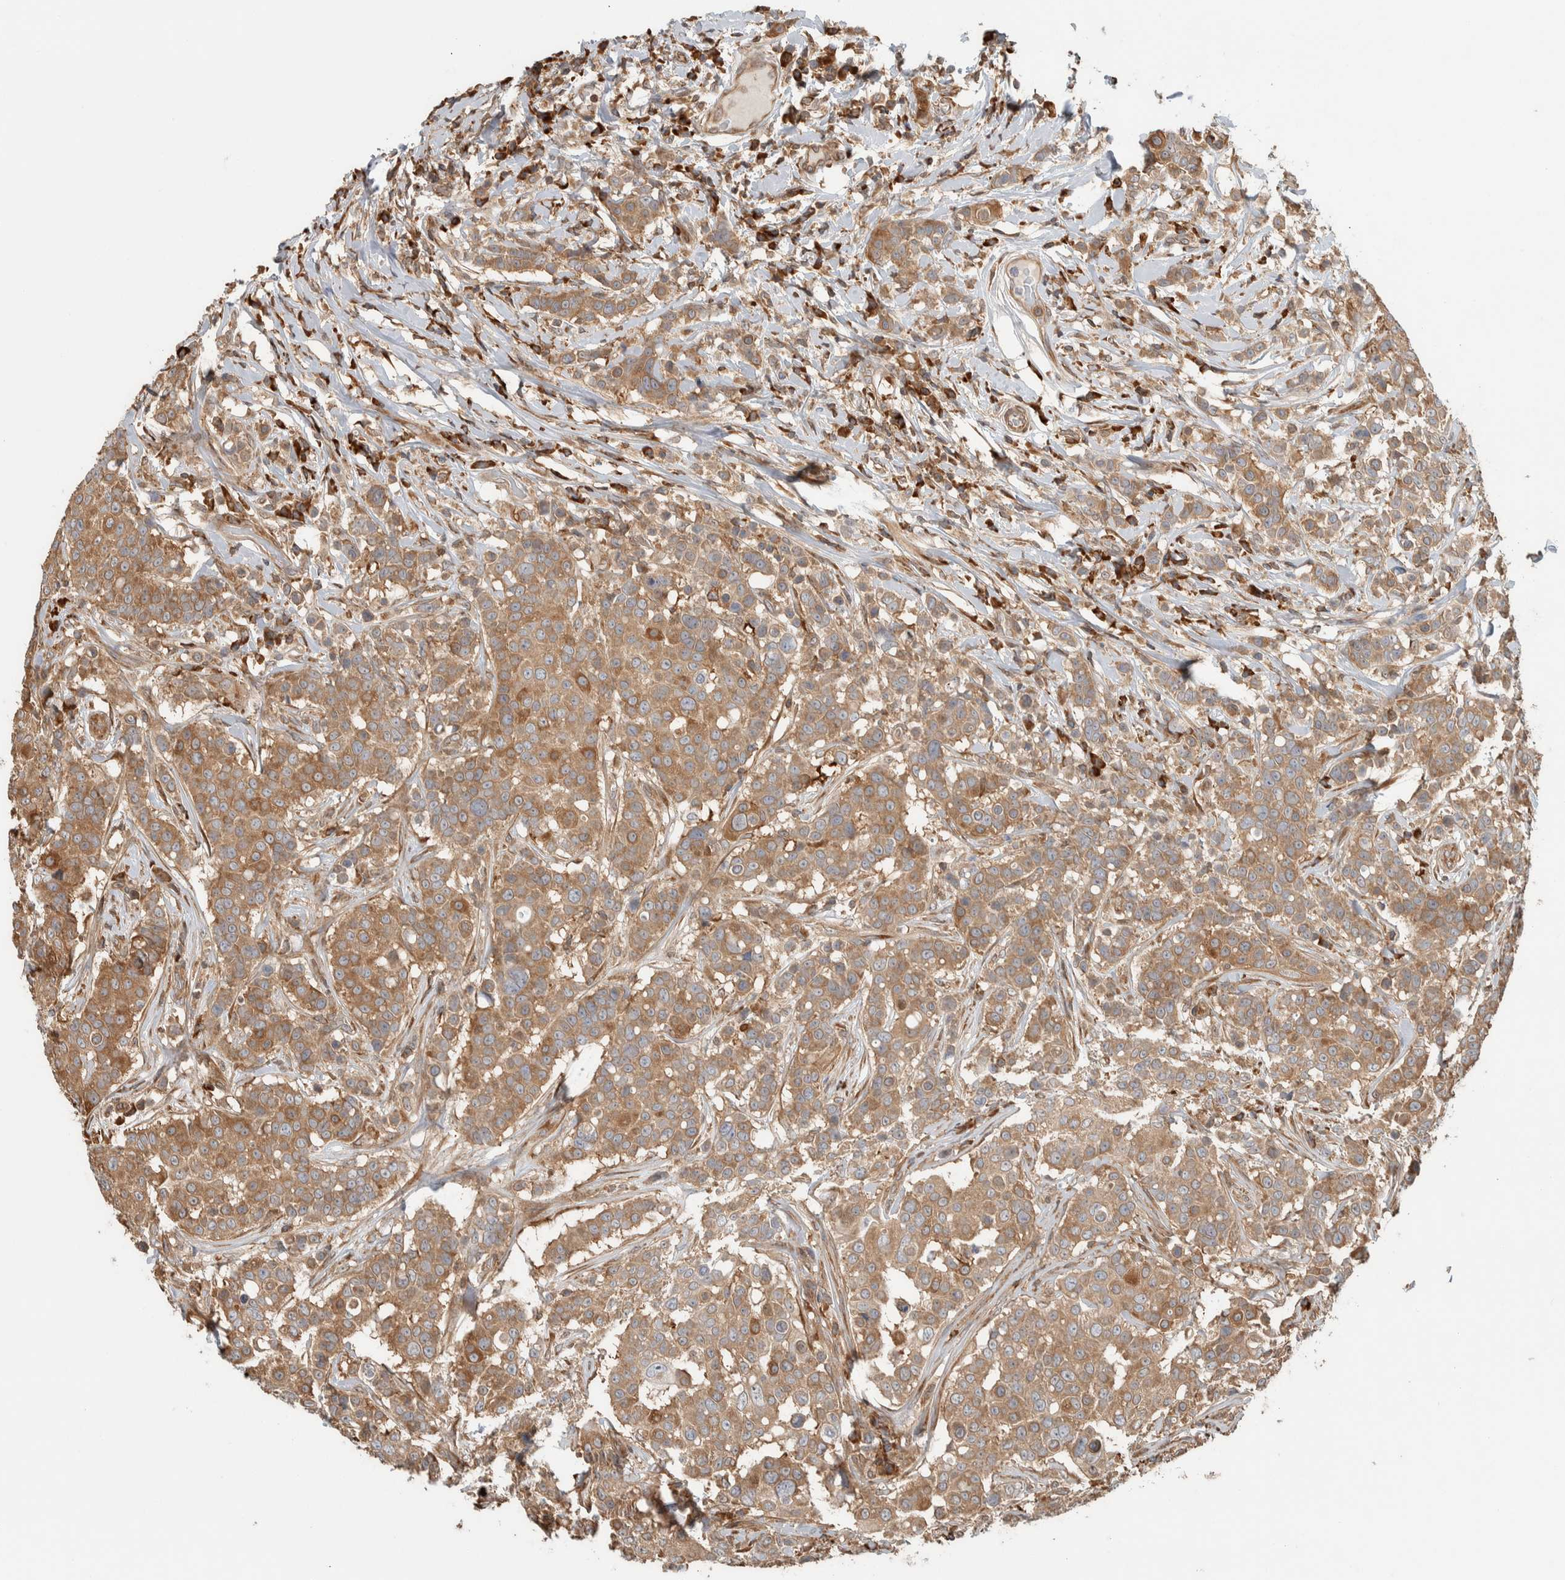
{"staining": {"intensity": "moderate", "quantity": ">75%", "location": "cytoplasmic/membranous"}, "tissue": "breast cancer", "cell_type": "Tumor cells", "image_type": "cancer", "snomed": [{"axis": "morphology", "description": "Duct carcinoma"}, {"axis": "topography", "description": "Breast"}], "caption": "DAB (3,3'-diaminobenzidine) immunohistochemical staining of breast cancer (intraductal carcinoma) shows moderate cytoplasmic/membranous protein staining in approximately >75% of tumor cells.", "gene": "CNTROB", "patient": {"sex": "female", "age": 27}}